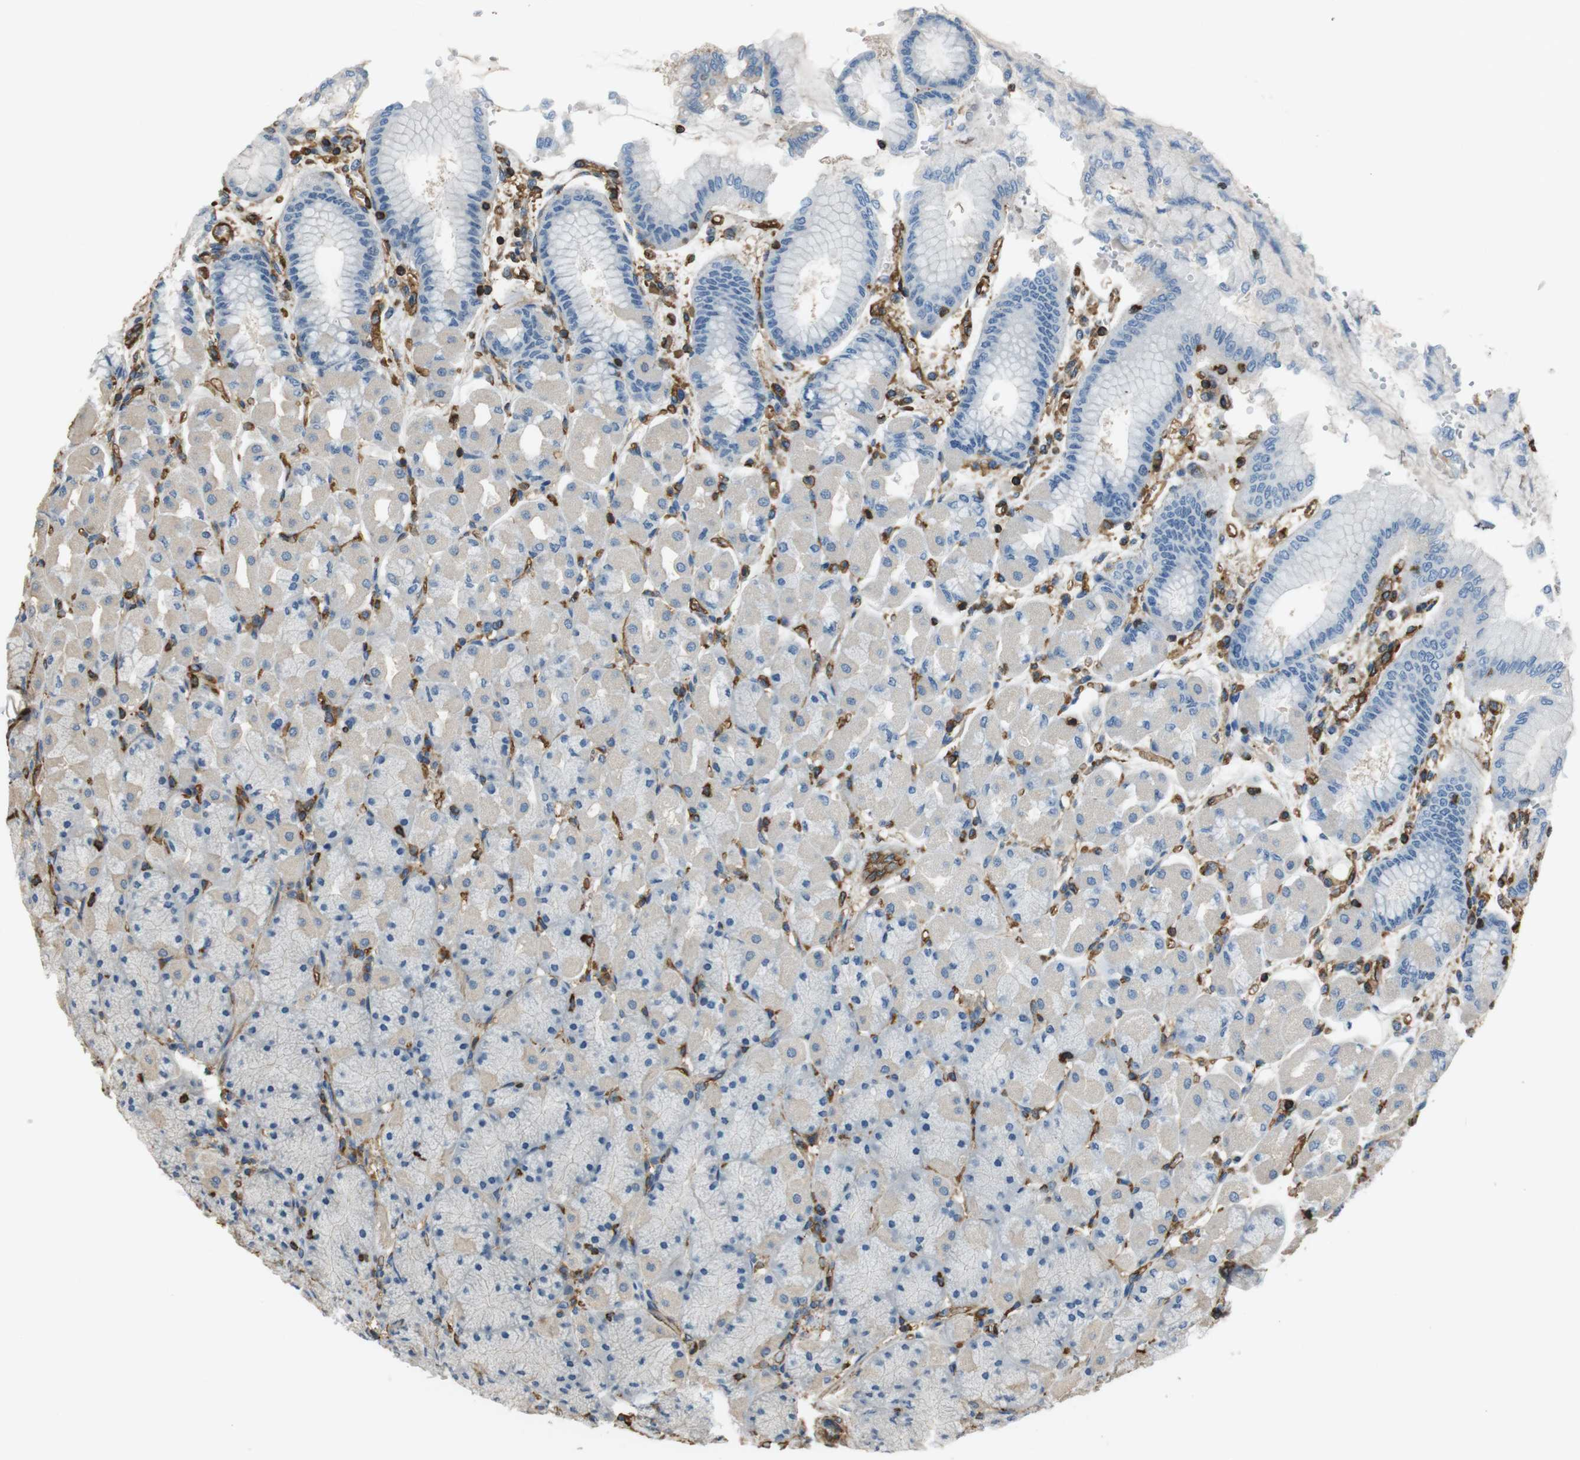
{"staining": {"intensity": "weak", "quantity": "<25%", "location": "cytoplasmic/membranous"}, "tissue": "stomach", "cell_type": "Glandular cells", "image_type": "normal", "snomed": [{"axis": "morphology", "description": "Normal tissue, NOS"}, {"axis": "topography", "description": "Stomach, upper"}], "caption": "This photomicrograph is of unremarkable stomach stained with immunohistochemistry to label a protein in brown with the nuclei are counter-stained blue. There is no staining in glandular cells.", "gene": "FCAR", "patient": {"sex": "female", "age": 56}}